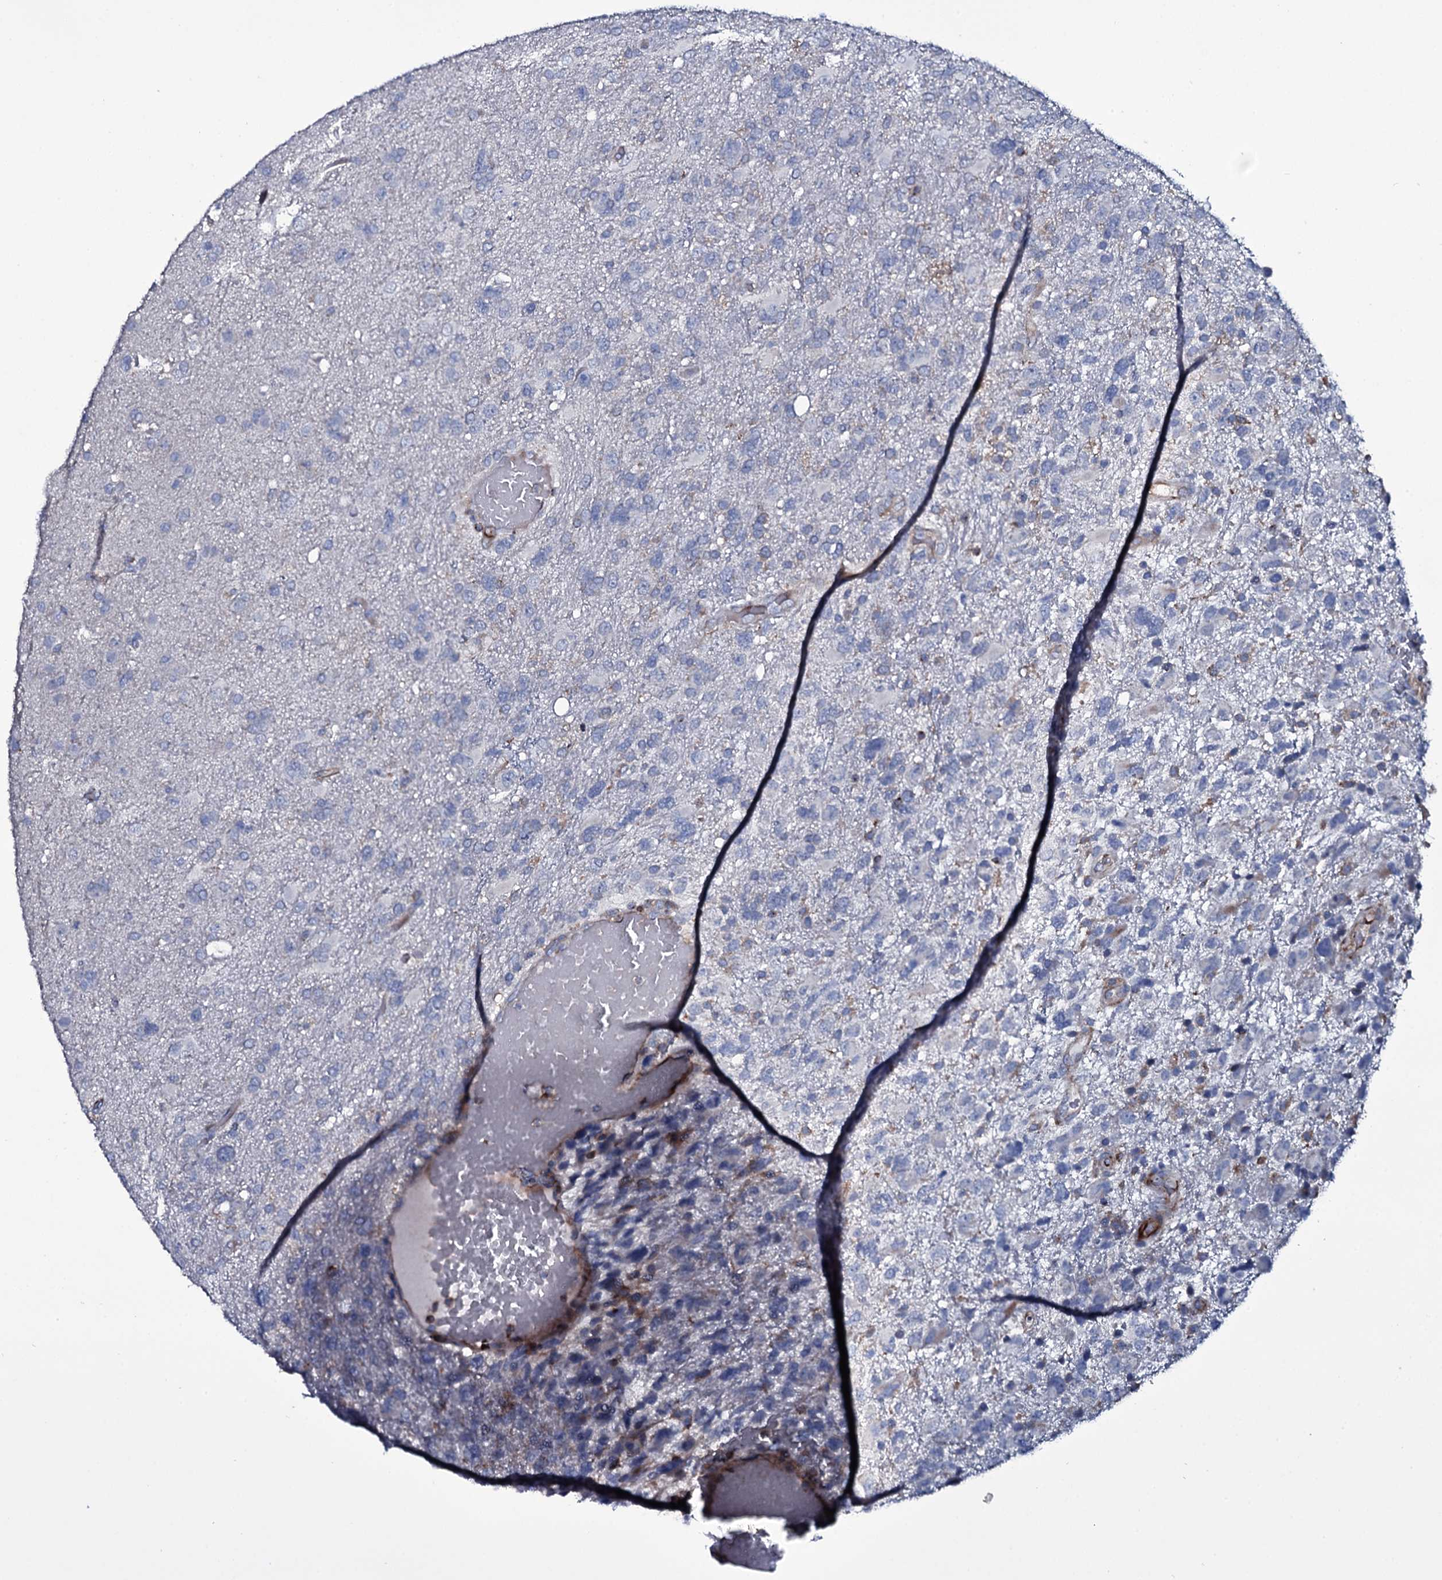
{"staining": {"intensity": "negative", "quantity": "none", "location": "none"}, "tissue": "glioma", "cell_type": "Tumor cells", "image_type": "cancer", "snomed": [{"axis": "morphology", "description": "Glioma, malignant, High grade"}, {"axis": "topography", "description": "Brain"}], "caption": "Immunohistochemistry micrograph of malignant high-grade glioma stained for a protein (brown), which reveals no positivity in tumor cells.", "gene": "VAMP8", "patient": {"sex": "male", "age": 61}}